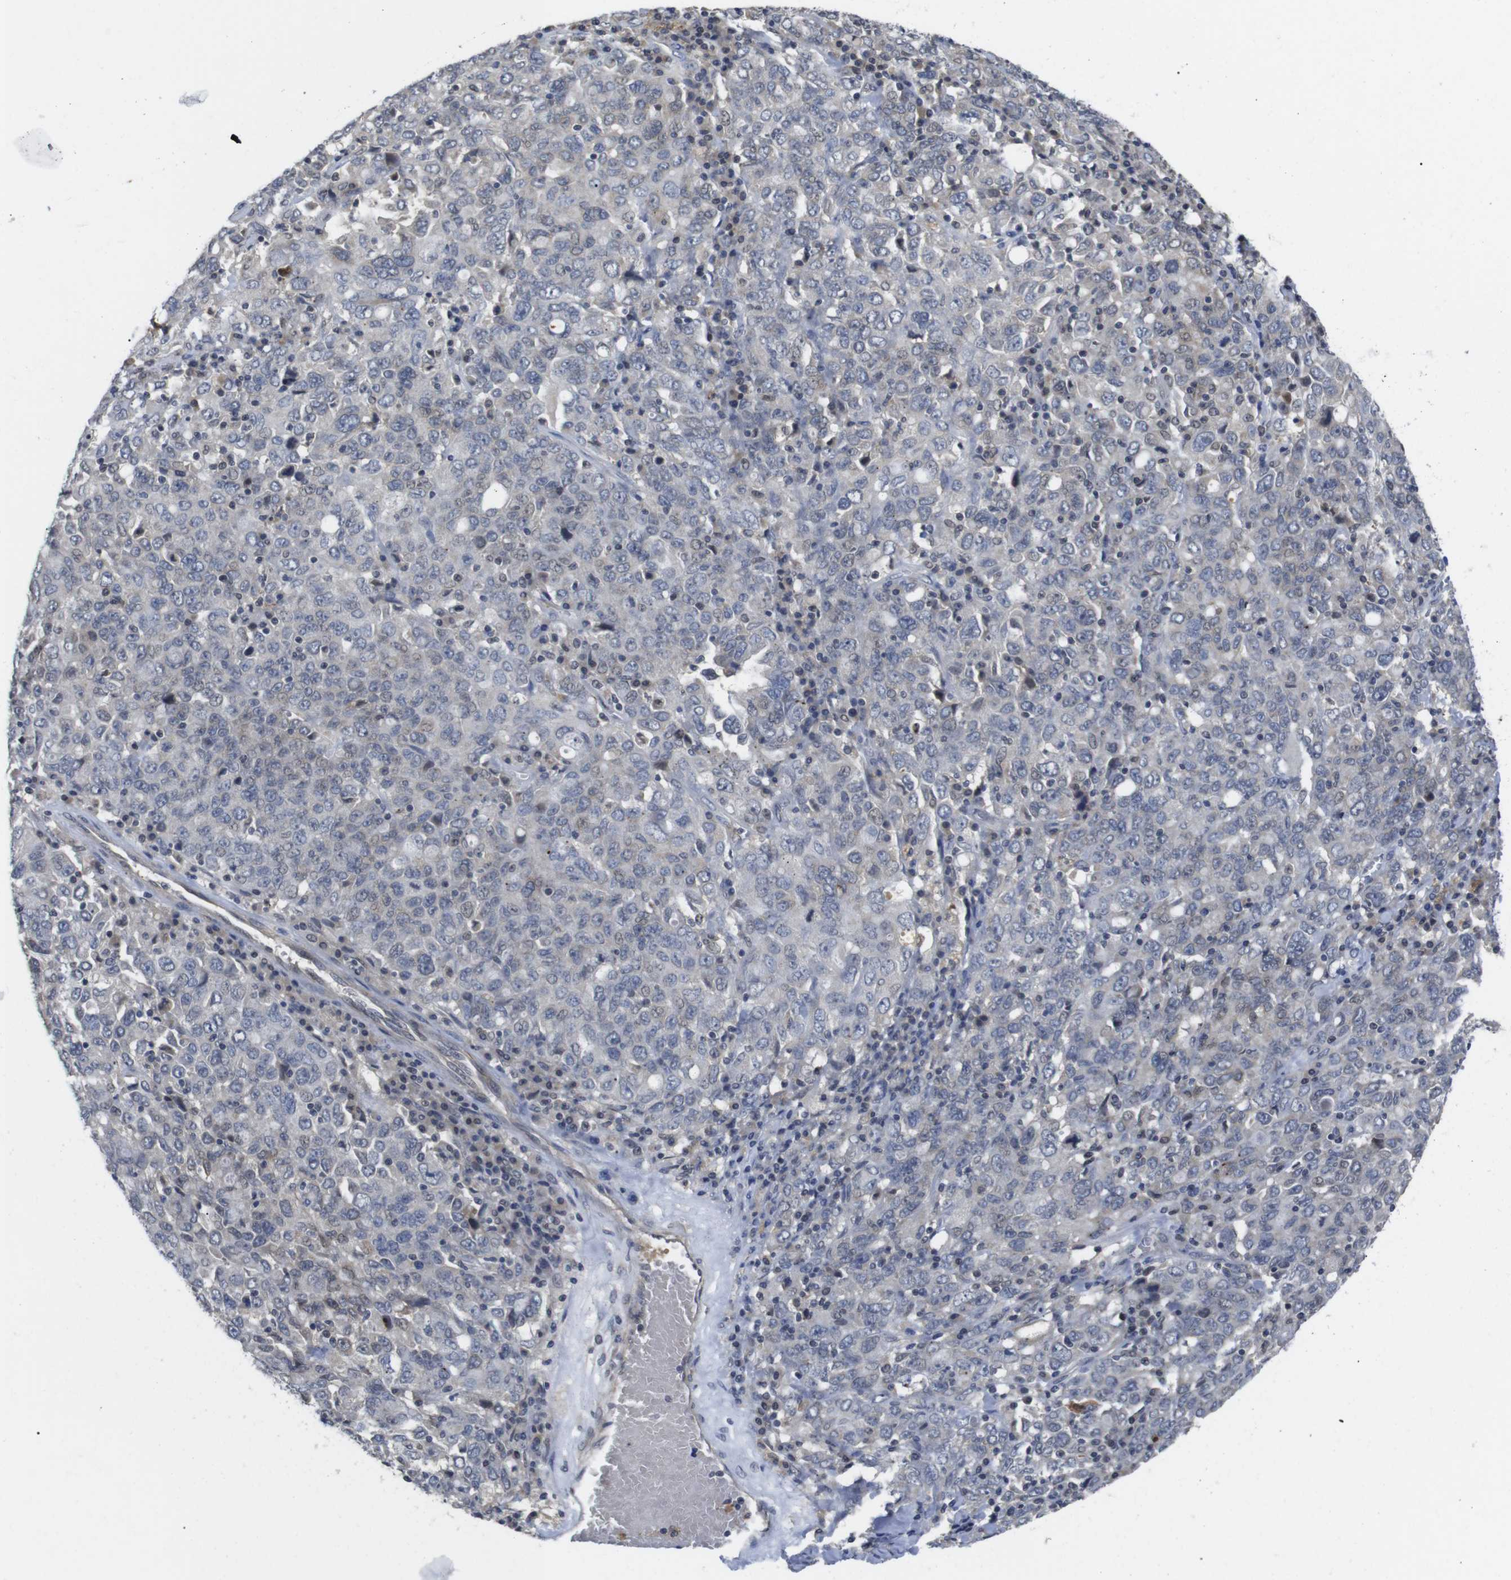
{"staining": {"intensity": "negative", "quantity": "none", "location": "none"}, "tissue": "ovarian cancer", "cell_type": "Tumor cells", "image_type": "cancer", "snomed": [{"axis": "morphology", "description": "Carcinoma, endometroid"}, {"axis": "topography", "description": "Ovary"}], "caption": "Tumor cells are negative for brown protein staining in ovarian endometroid carcinoma.", "gene": "FNTA", "patient": {"sex": "female", "age": 62}}